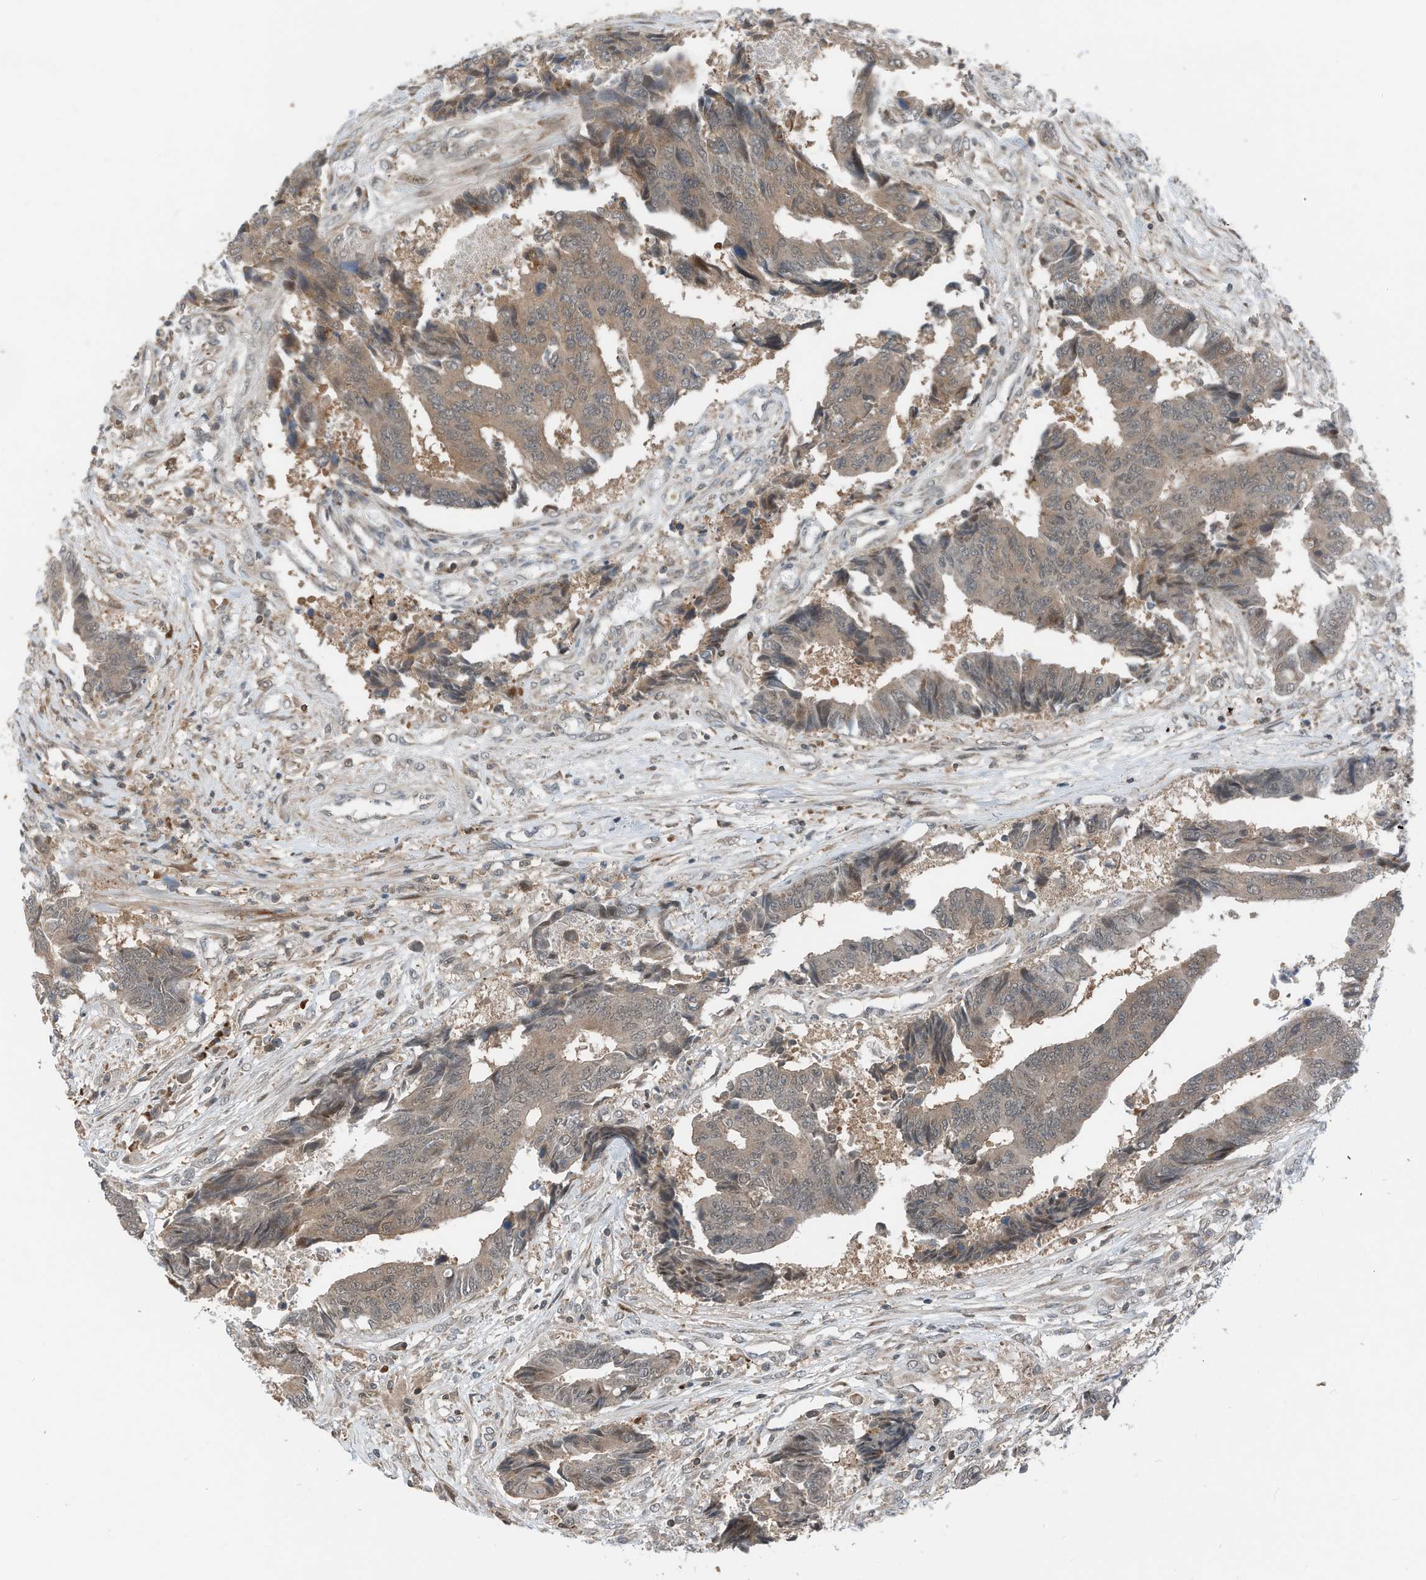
{"staining": {"intensity": "weak", "quantity": ">75%", "location": "cytoplasmic/membranous,nuclear"}, "tissue": "colorectal cancer", "cell_type": "Tumor cells", "image_type": "cancer", "snomed": [{"axis": "morphology", "description": "Adenocarcinoma, NOS"}, {"axis": "topography", "description": "Rectum"}], "caption": "Immunohistochemical staining of human colorectal adenocarcinoma demonstrates weak cytoplasmic/membranous and nuclear protein staining in about >75% of tumor cells.", "gene": "RMND1", "patient": {"sex": "male", "age": 84}}